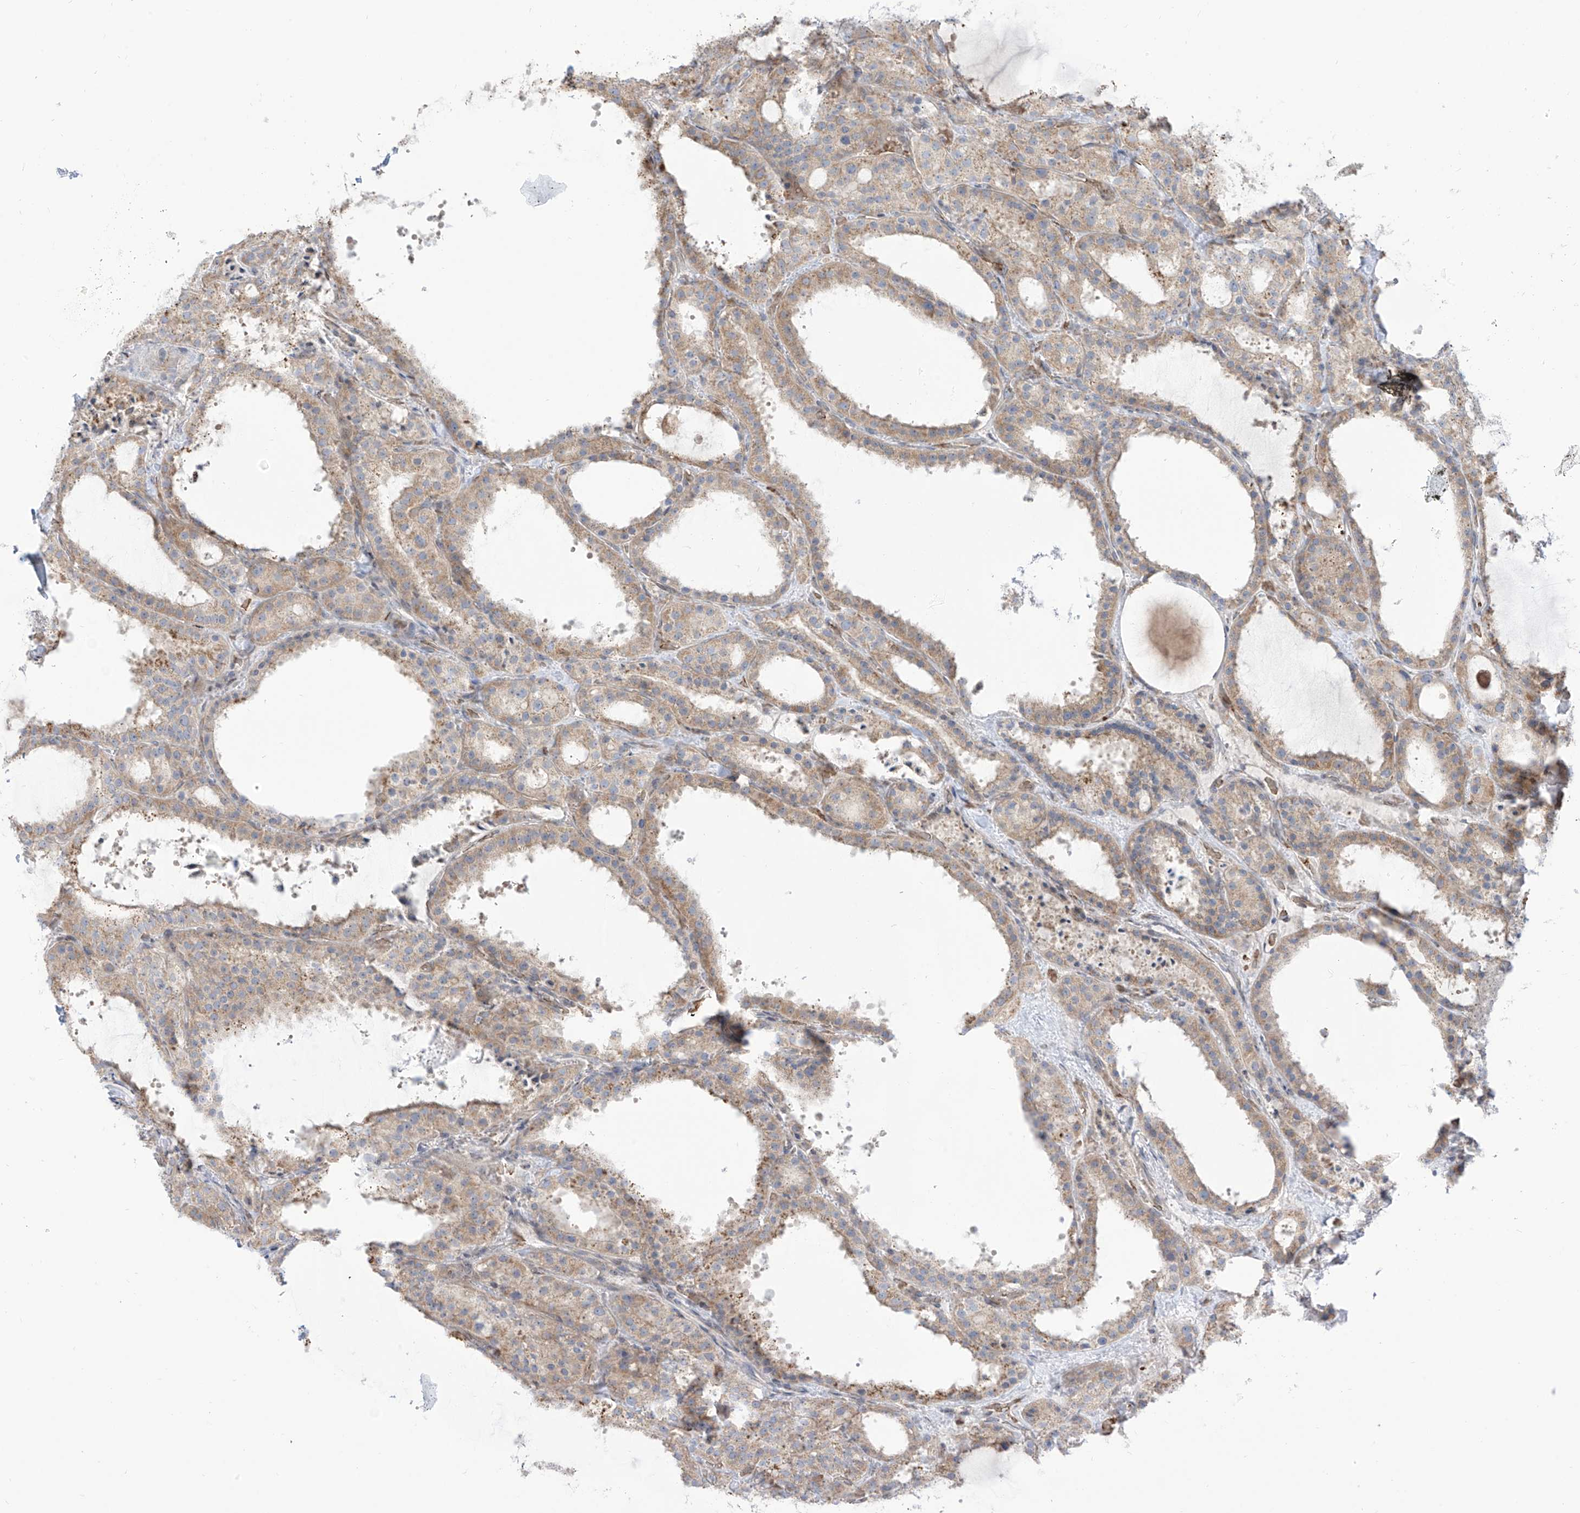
{"staining": {"intensity": "weak", "quantity": ">75%", "location": "cytoplasmic/membranous"}, "tissue": "thyroid cancer", "cell_type": "Tumor cells", "image_type": "cancer", "snomed": [{"axis": "morphology", "description": "Papillary adenocarcinoma, NOS"}, {"axis": "topography", "description": "Thyroid gland"}], "caption": "DAB (3,3'-diaminobenzidine) immunohistochemical staining of human thyroid cancer displays weak cytoplasmic/membranous protein expression in approximately >75% of tumor cells. (DAB (3,3'-diaminobenzidine) IHC, brown staining for protein, blue staining for nuclei).", "gene": "ARHGEF40", "patient": {"sex": "male", "age": 77}}